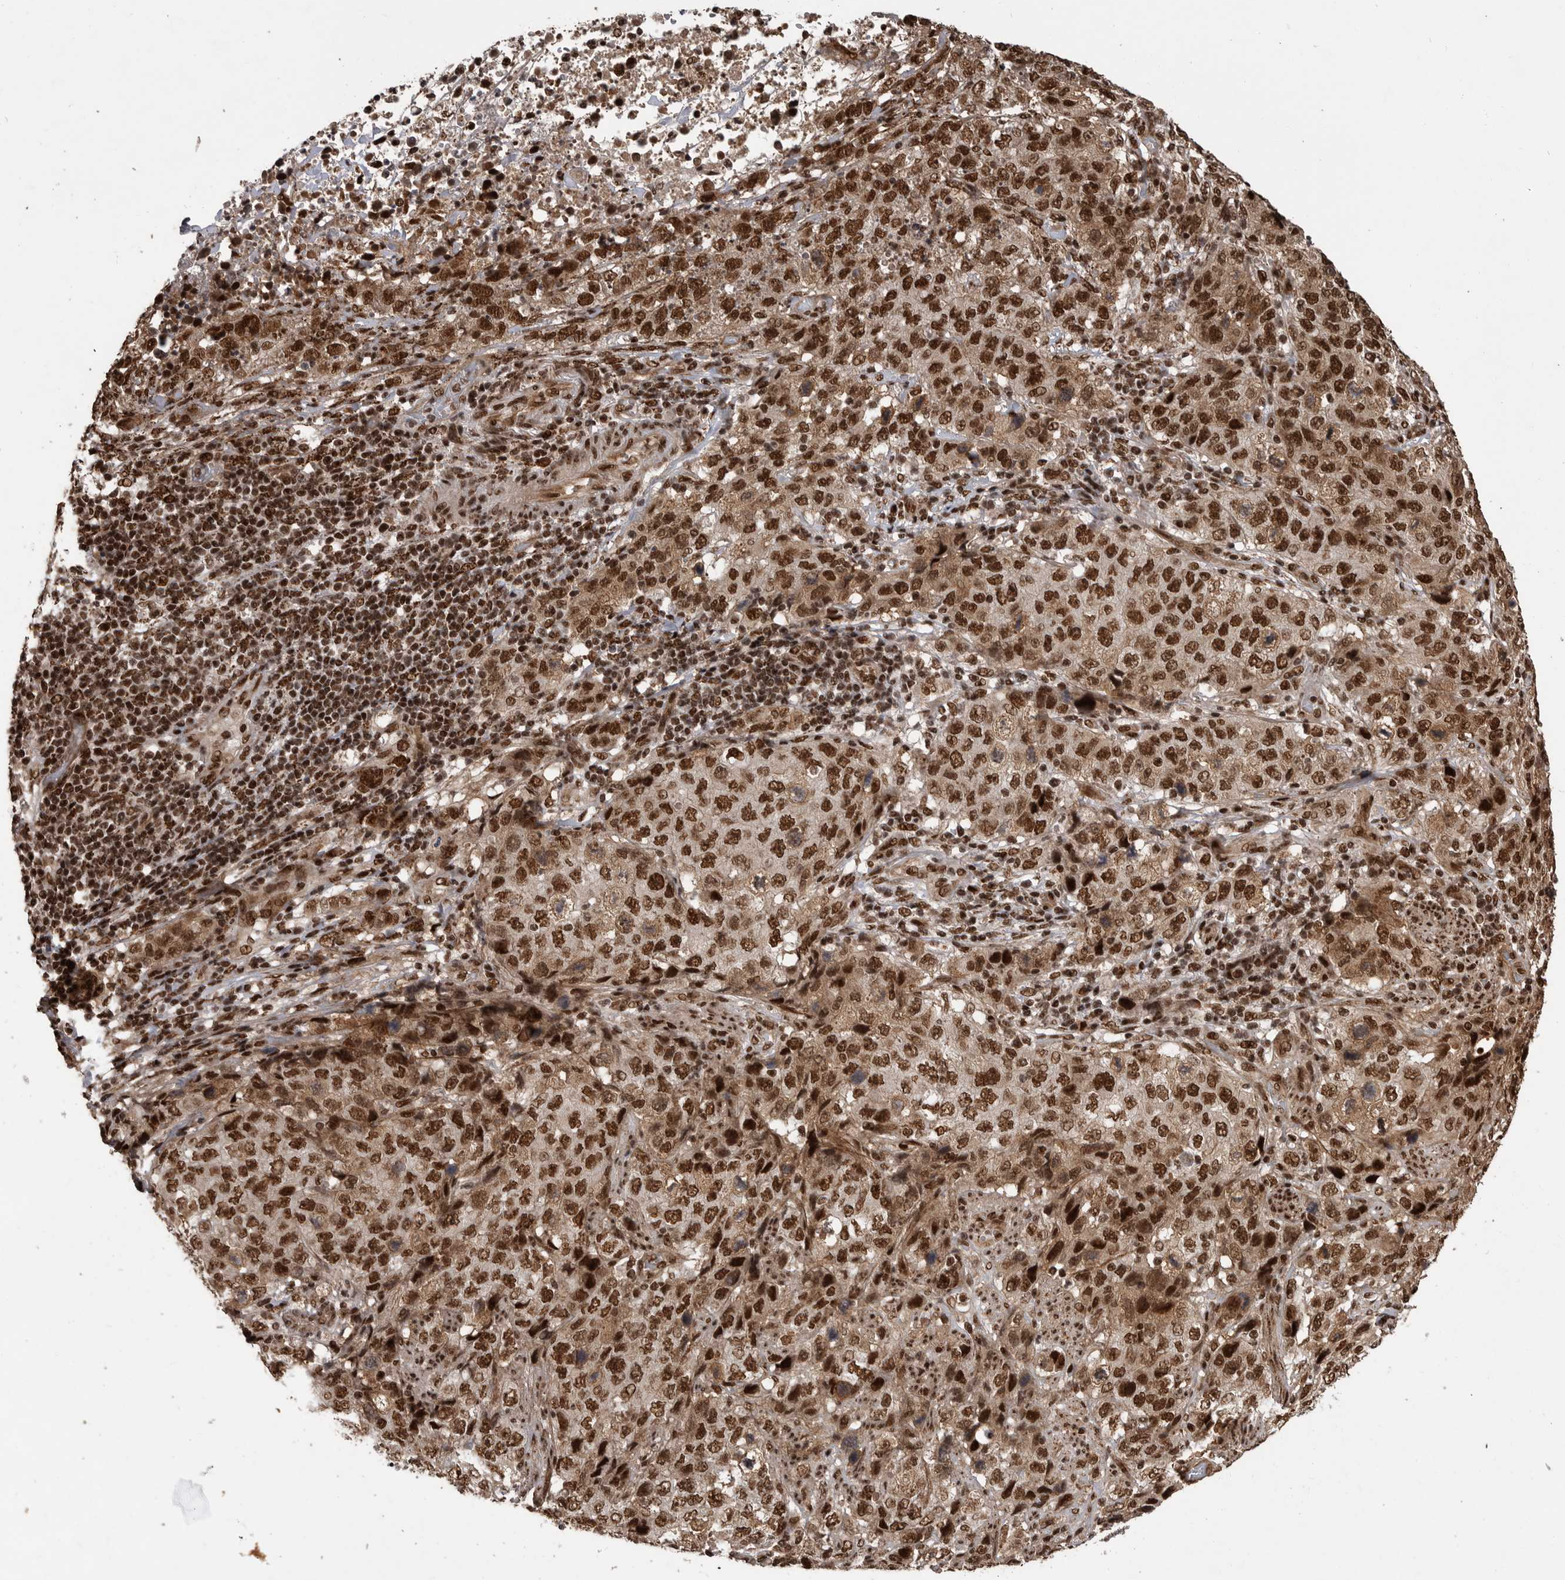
{"staining": {"intensity": "strong", "quantity": ">75%", "location": "nuclear"}, "tissue": "stomach cancer", "cell_type": "Tumor cells", "image_type": "cancer", "snomed": [{"axis": "morphology", "description": "Adenocarcinoma, NOS"}, {"axis": "topography", "description": "Stomach"}], "caption": "A brown stain shows strong nuclear staining of a protein in human stomach cancer tumor cells. Using DAB (brown) and hematoxylin (blue) stains, captured at high magnification using brightfield microscopy.", "gene": "PPP1R8", "patient": {"sex": "male", "age": 48}}